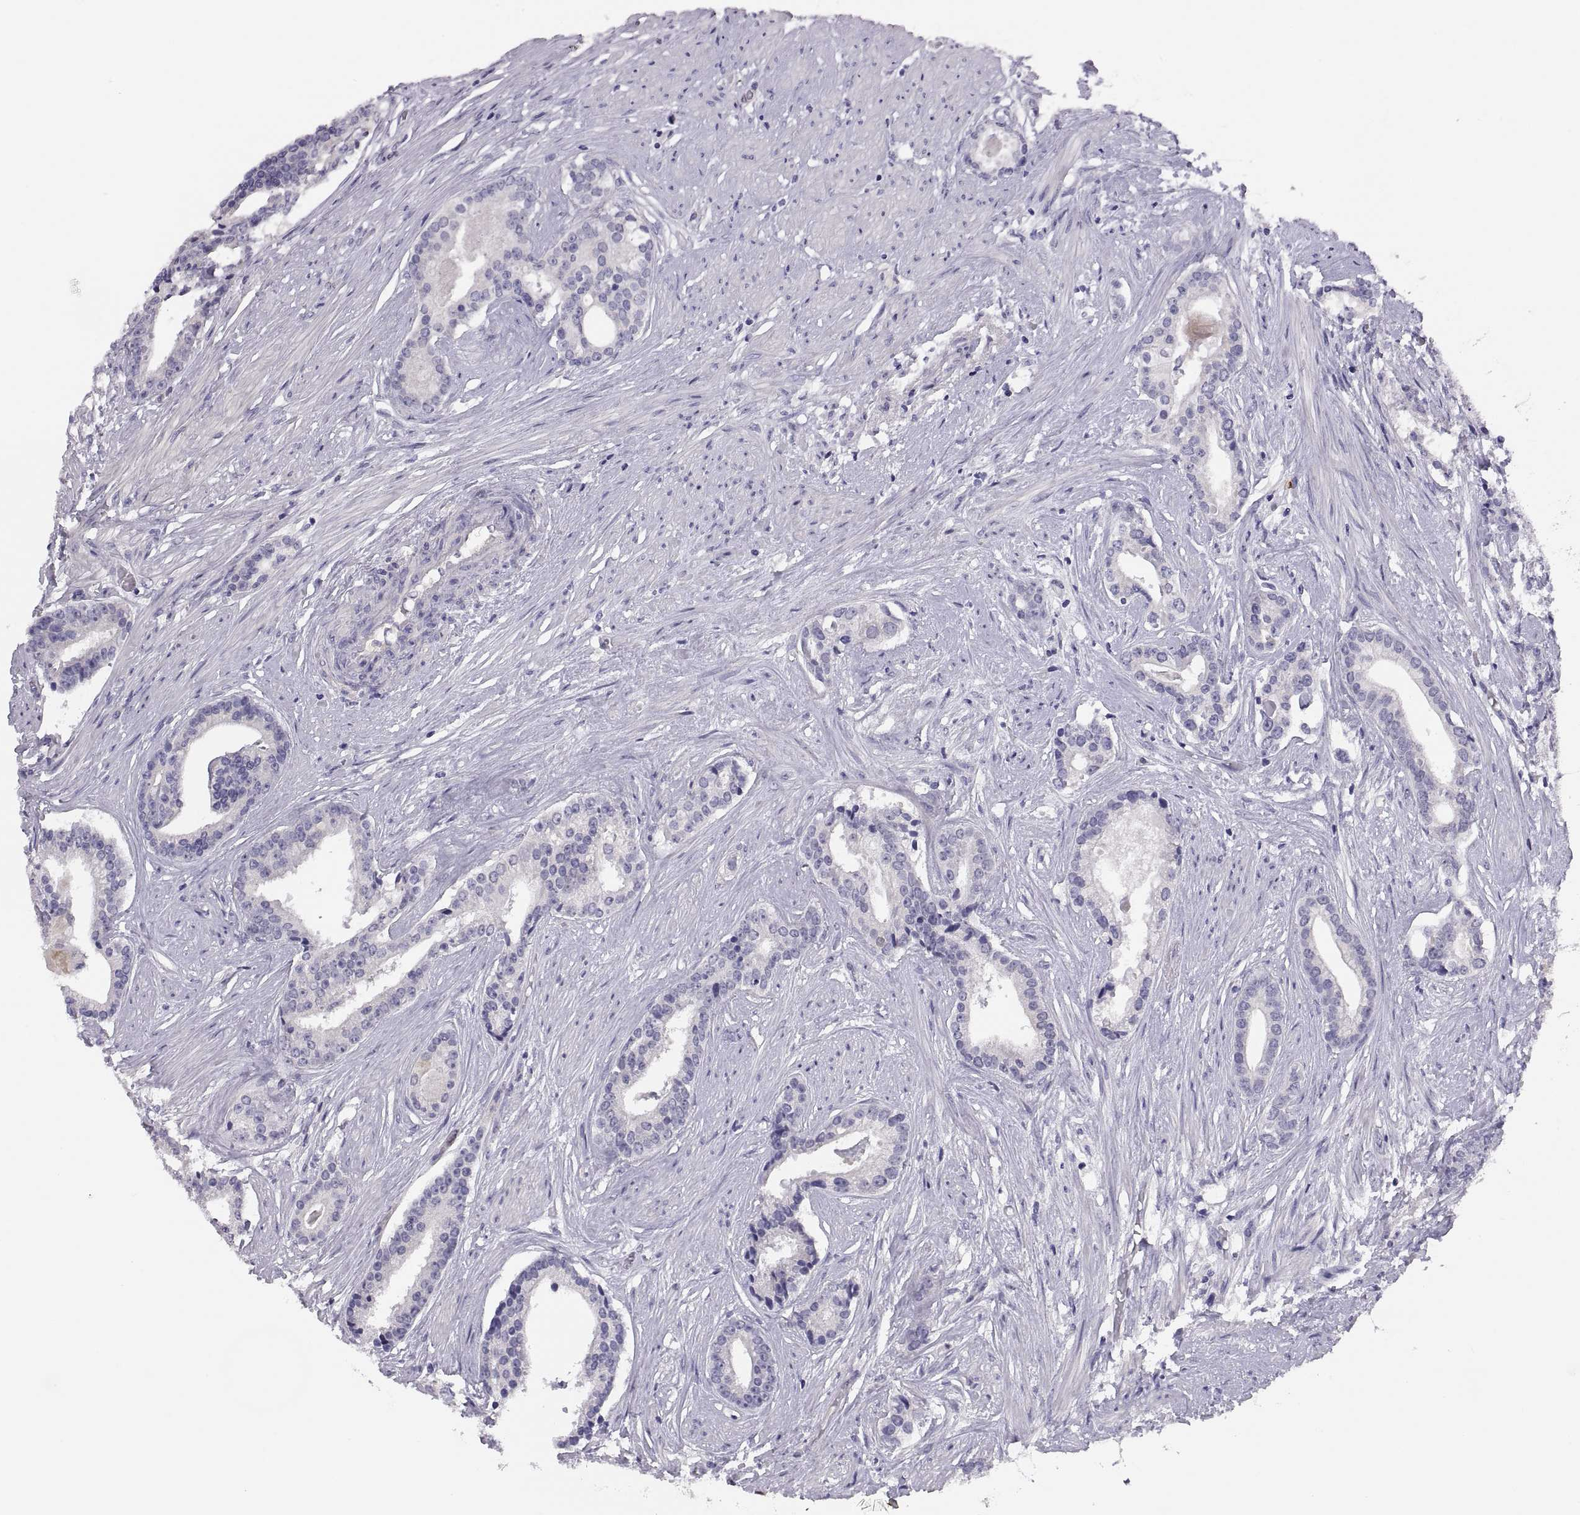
{"staining": {"intensity": "negative", "quantity": "none", "location": "none"}, "tissue": "prostate cancer", "cell_type": "Tumor cells", "image_type": "cancer", "snomed": [{"axis": "morphology", "description": "Adenocarcinoma, NOS"}, {"axis": "topography", "description": "Prostate and seminal vesicle, NOS"}, {"axis": "topography", "description": "Prostate"}], "caption": "High power microscopy histopathology image of an immunohistochemistry (IHC) photomicrograph of adenocarcinoma (prostate), revealing no significant staining in tumor cells. (Brightfield microscopy of DAB (3,3'-diaminobenzidine) immunohistochemistry at high magnification).", "gene": "STRC", "patient": {"sex": "male", "age": 44}}